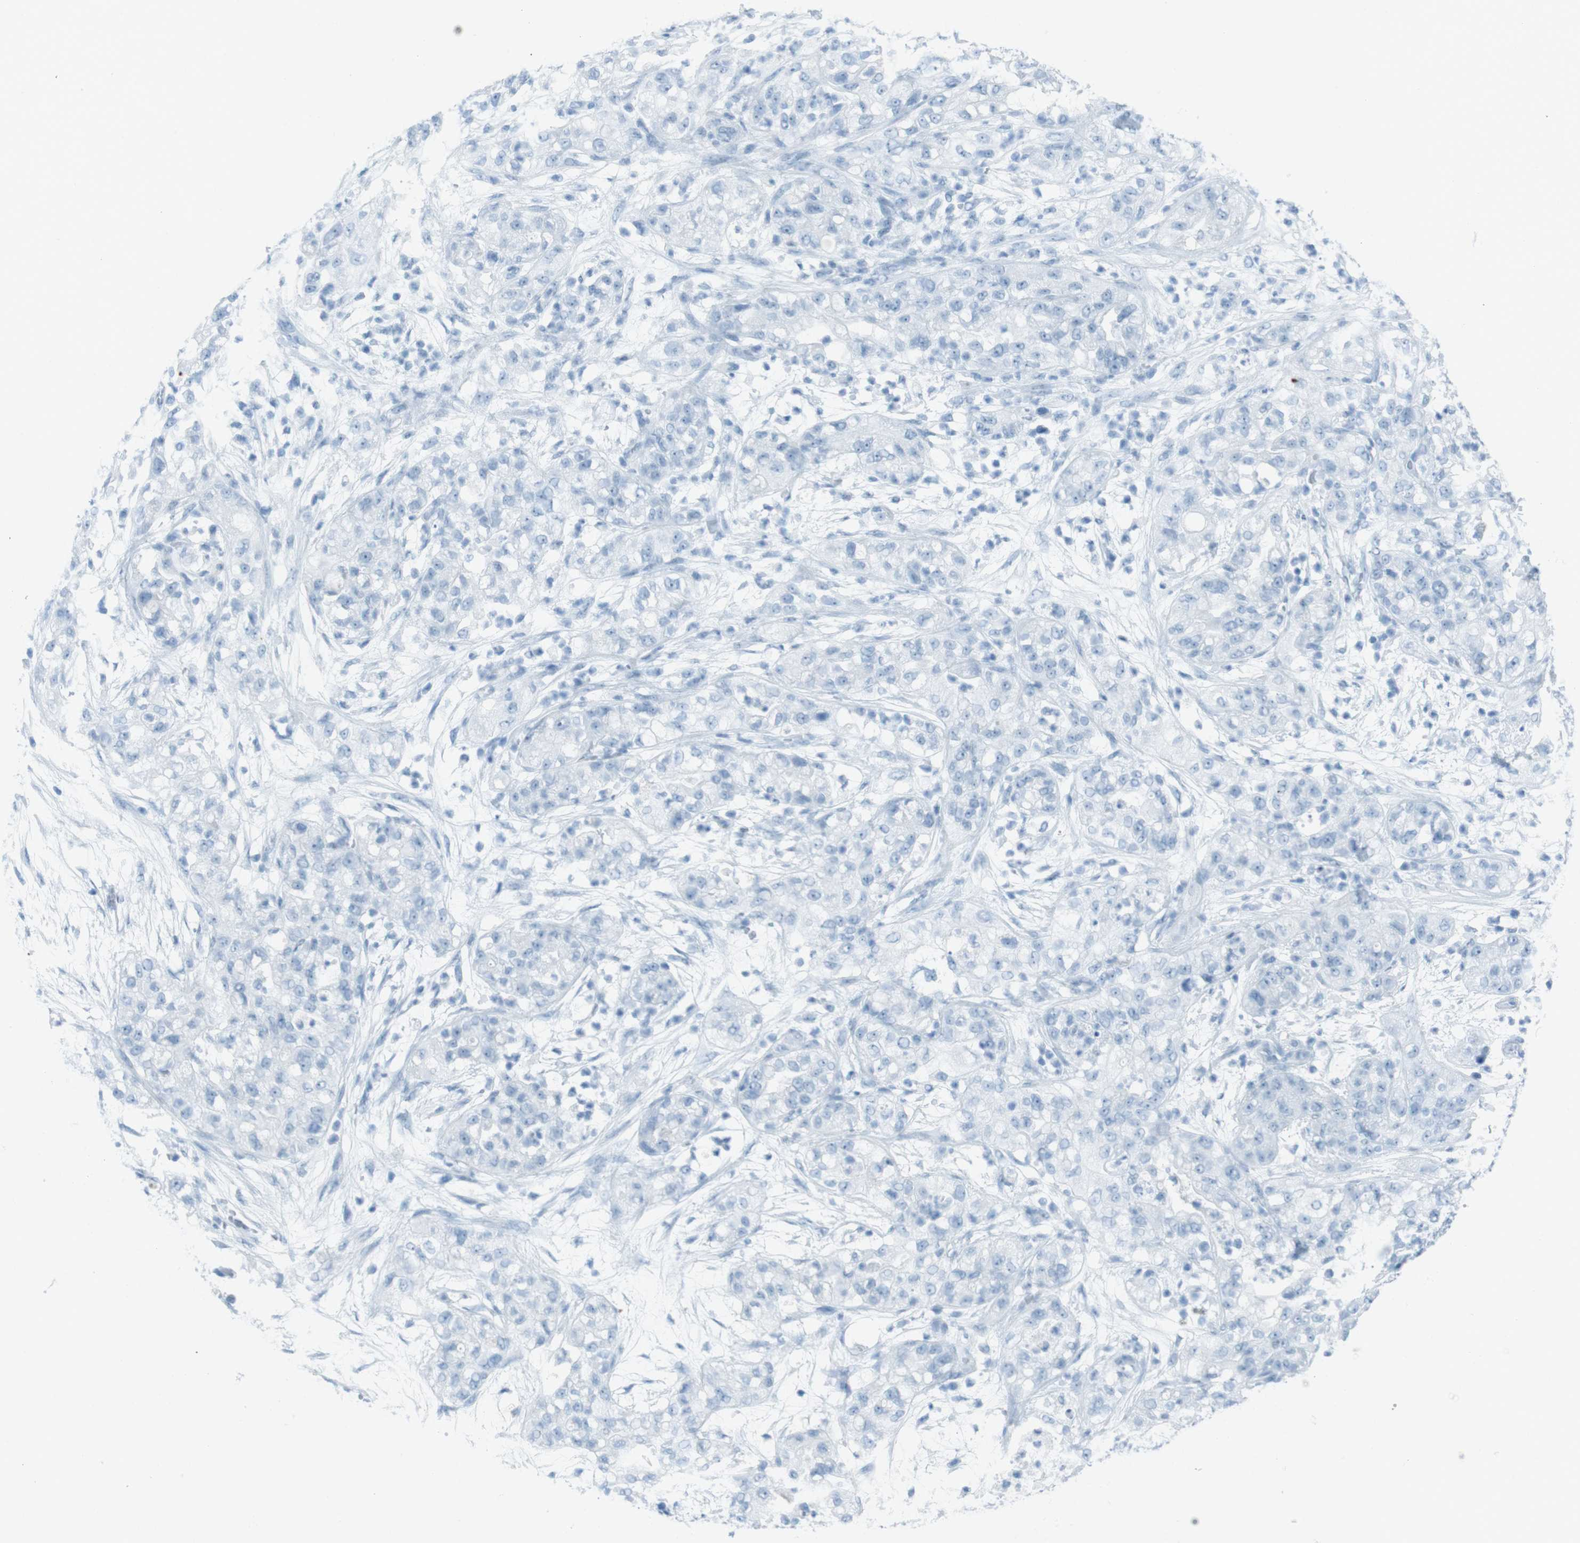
{"staining": {"intensity": "negative", "quantity": "none", "location": "none"}, "tissue": "pancreatic cancer", "cell_type": "Tumor cells", "image_type": "cancer", "snomed": [{"axis": "morphology", "description": "Adenocarcinoma, NOS"}, {"axis": "topography", "description": "Pancreas"}], "caption": "The image exhibits no staining of tumor cells in pancreatic adenocarcinoma.", "gene": "TMEM207", "patient": {"sex": "female", "age": 78}}